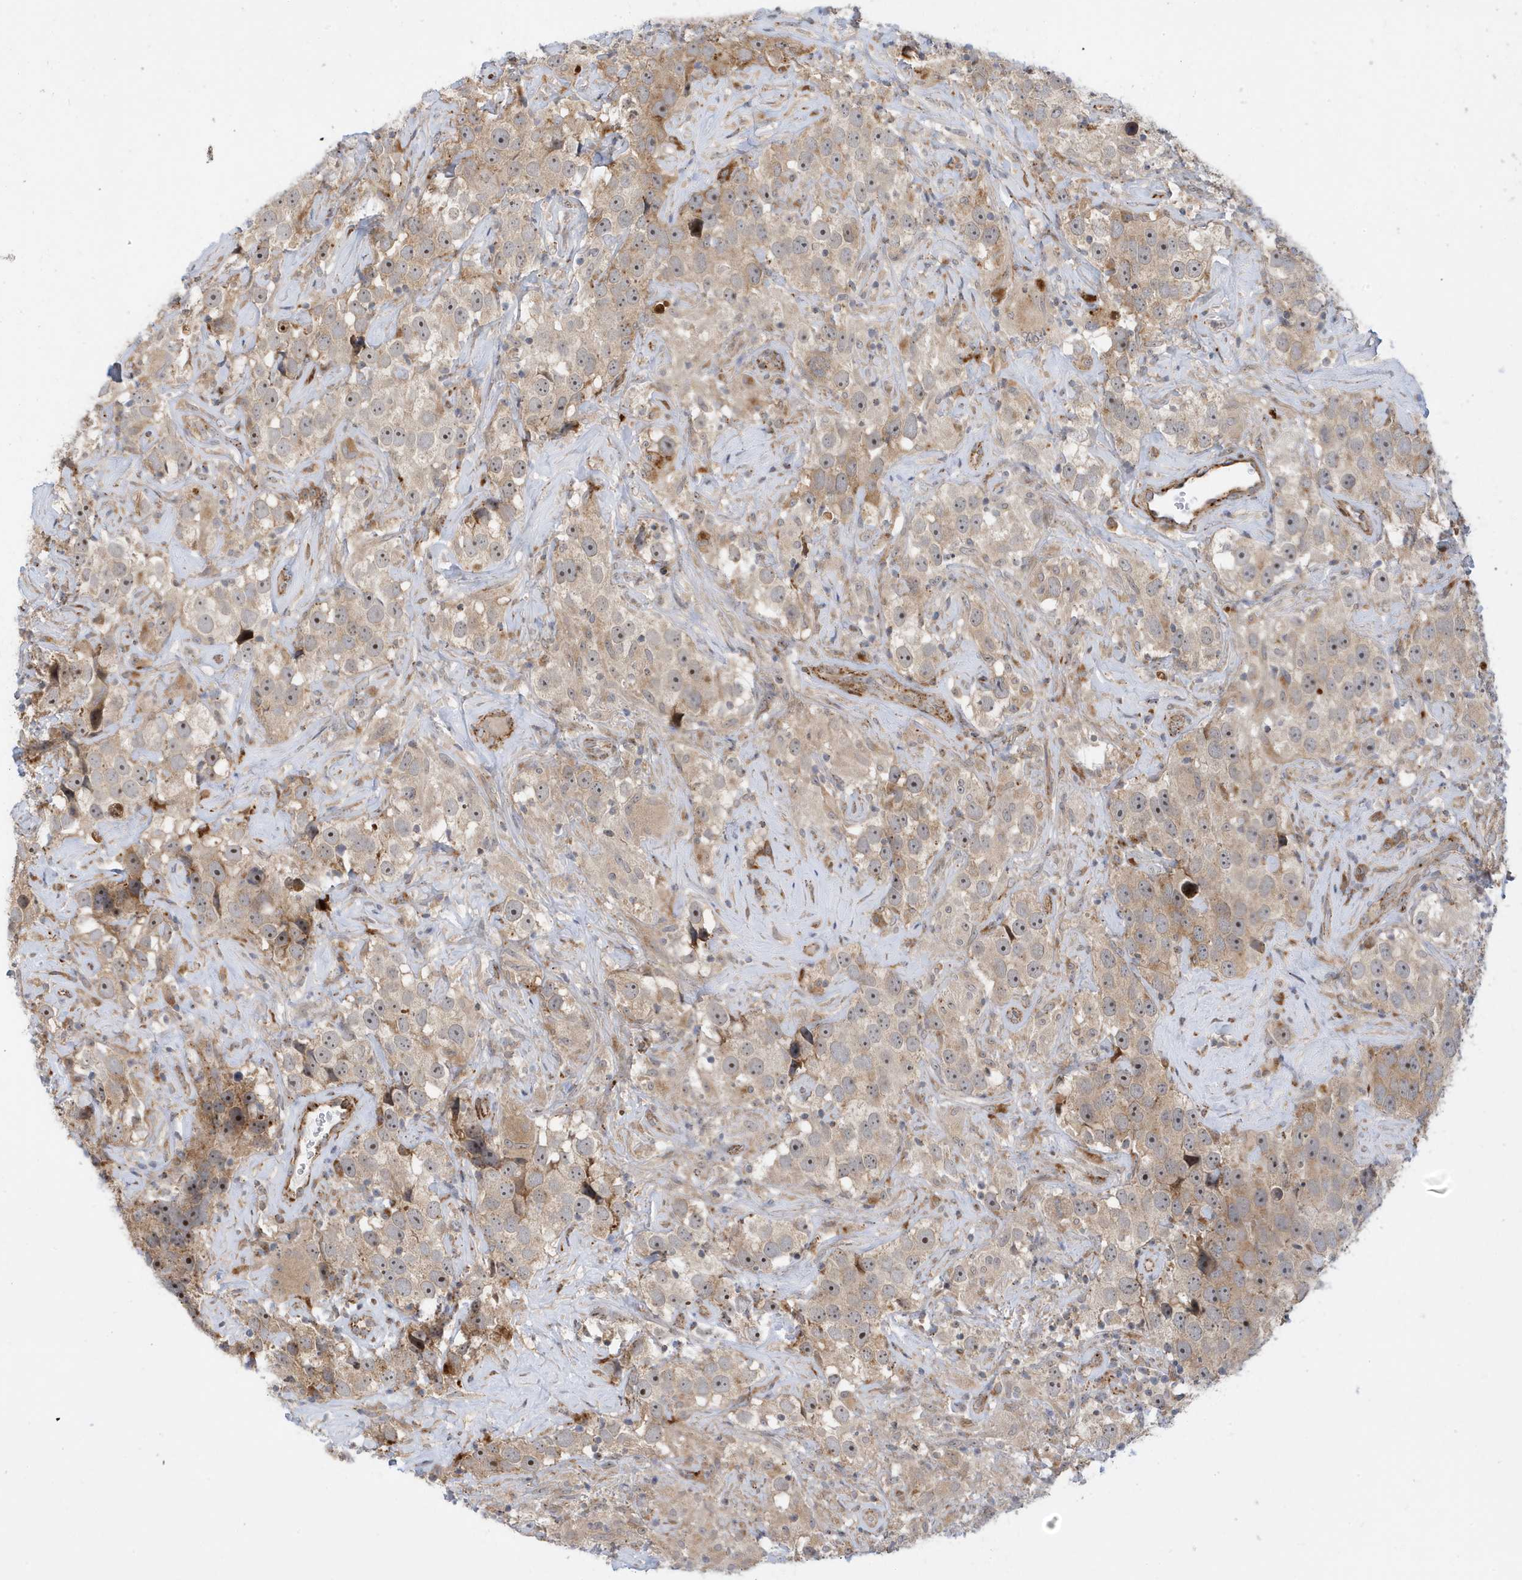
{"staining": {"intensity": "weak", "quantity": ">75%", "location": "cytoplasmic/membranous"}, "tissue": "testis cancer", "cell_type": "Tumor cells", "image_type": "cancer", "snomed": [{"axis": "morphology", "description": "Seminoma, NOS"}, {"axis": "topography", "description": "Testis"}], "caption": "A photomicrograph of human testis seminoma stained for a protein shows weak cytoplasmic/membranous brown staining in tumor cells. The staining was performed using DAB (3,3'-diaminobenzidine), with brown indicating positive protein expression. Nuclei are stained blue with hematoxylin.", "gene": "ZNF507", "patient": {"sex": "male", "age": 49}}